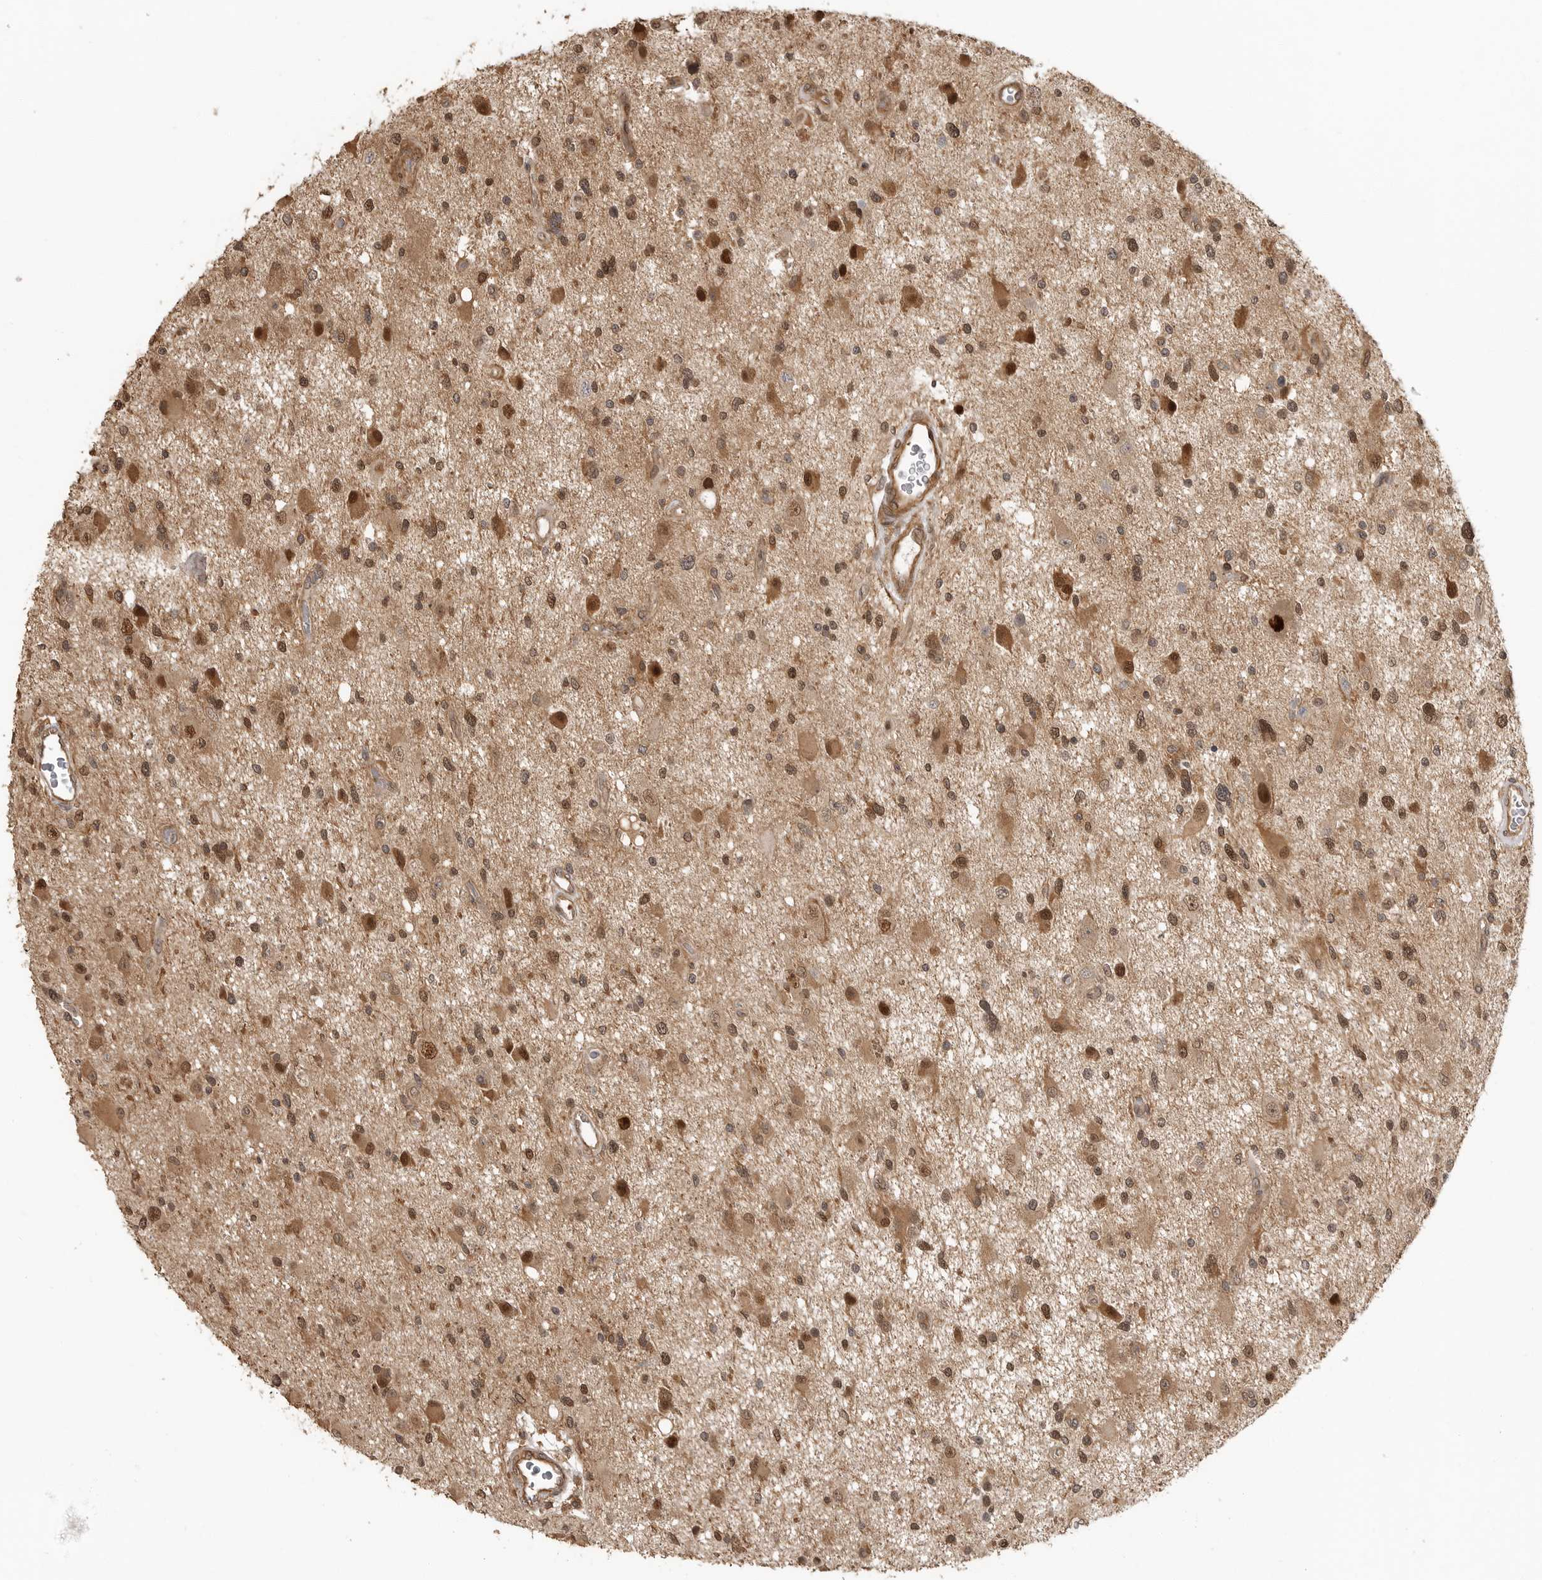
{"staining": {"intensity": "moderate", "quantity": ">75%", "location": "cytoplasmic/membranous,nuclear"}, "tissue": "glioma", "cell_type": "Tumor cells", "image_type": "cancer", "snomed": [{"axis": "morphology", "description": "Glioma, malignant, High grade"}, {"axis": "topography", "description": "Brain"}], "caption": "Glioma was stained to show a protein in brown. There is medium levels of moderate cytoplasmic/membranous and nuclear expression in approximately >75% of tumor cells.", "gene": "ERN1", "patient": {"sex": "male", "age": 33}}